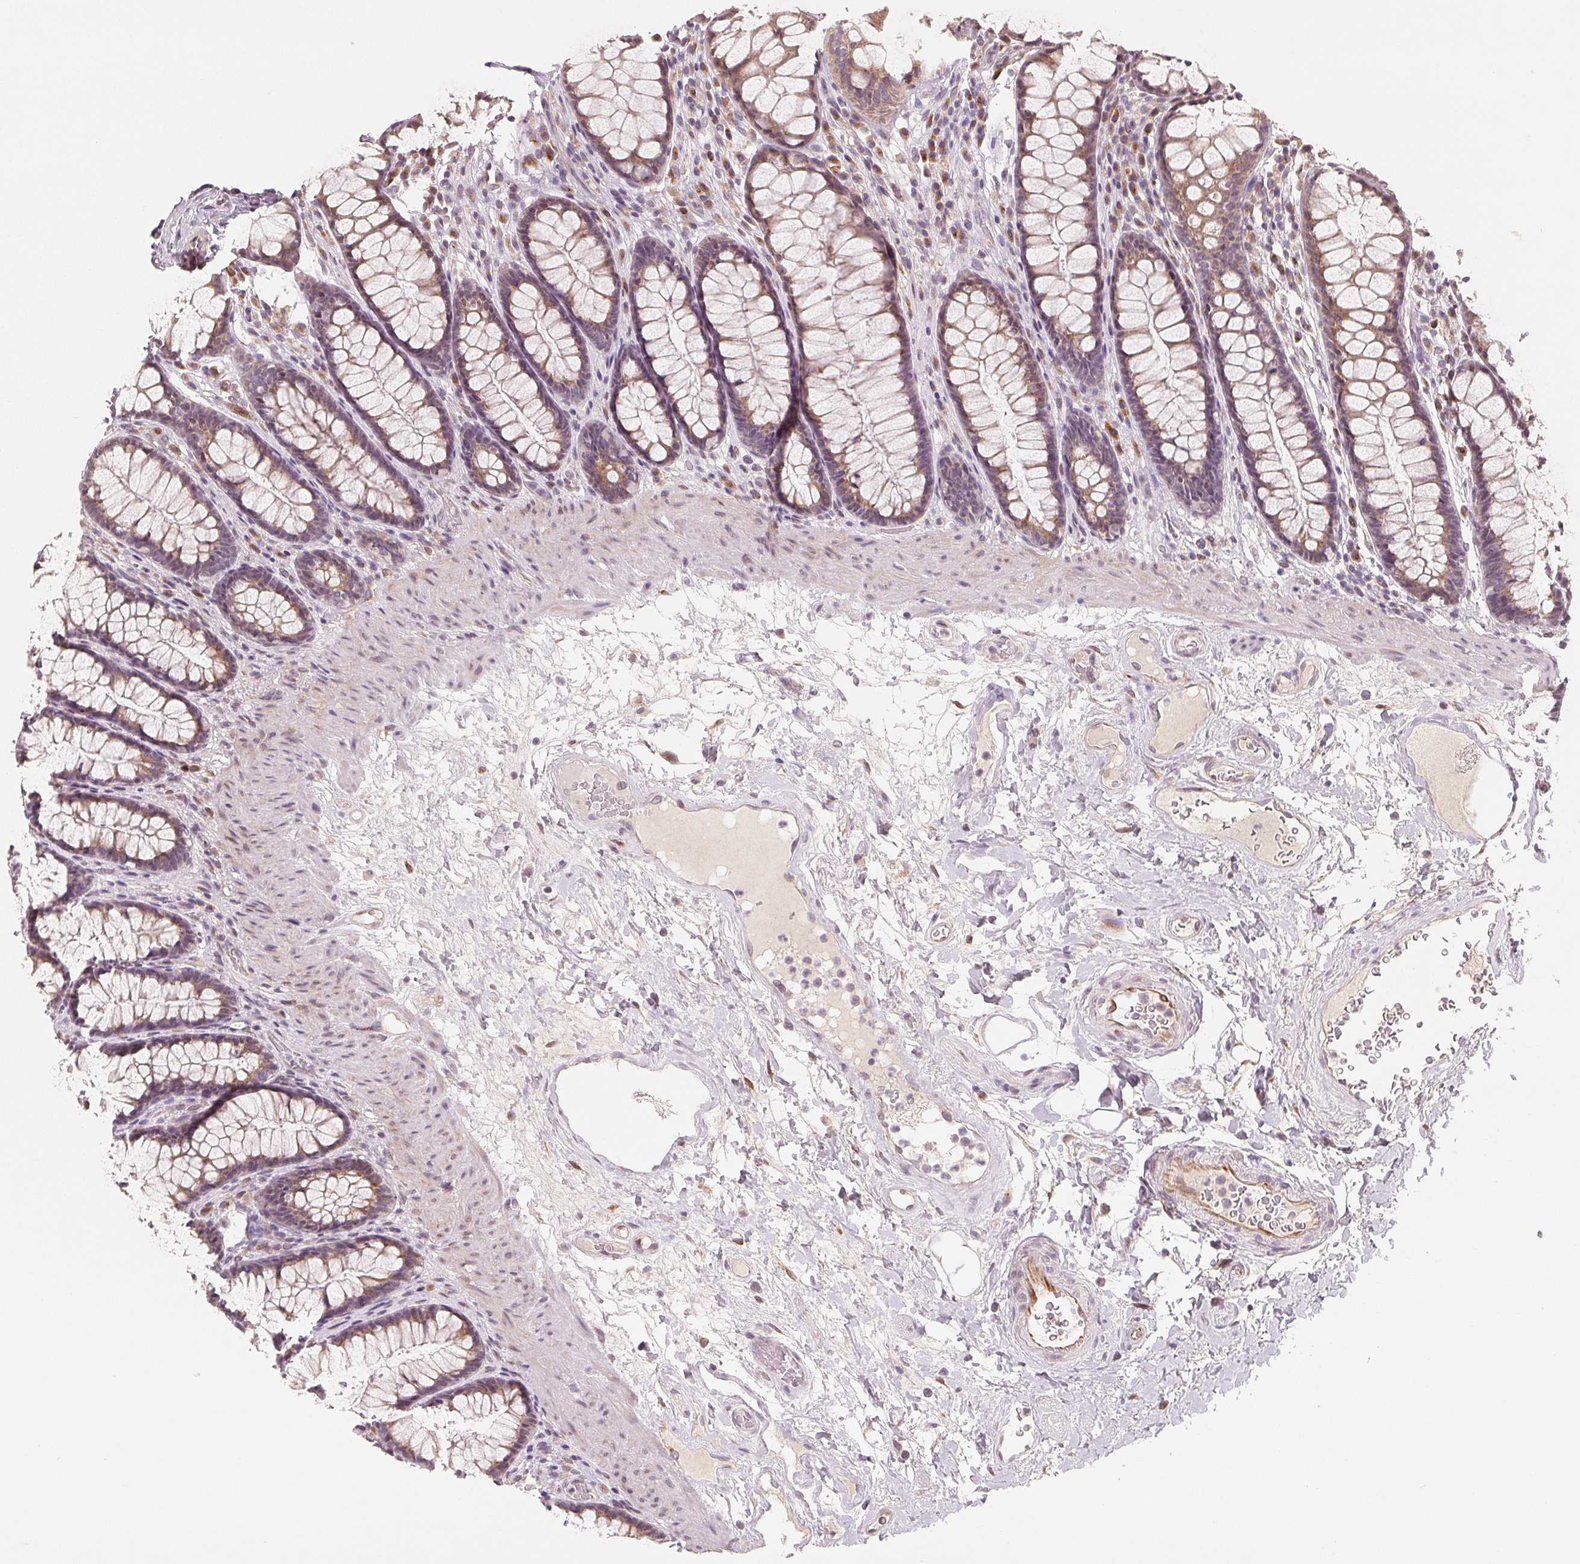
{"staining": {"intensity": "moderate", "quantity": "25%-75%", "location": "cytoplasmic/membranous"}, "tissue": "rectum", "cell_type": "Glandular cells", "image_type": "normal", "snomed": [{"axis": "morphology", "description": "Normal tissue, NOS"}, {"axis": "topography", "description": "Rectum"}], "caption": "DAB immunohistochemical staining of benign human rectum exhibits moderate cytoplasmic/membranous protein positivity in approximately 25%-75% of glandular cells.", "gene": "TMSB15B", "patient": {"sex": "male", "age": 72}}